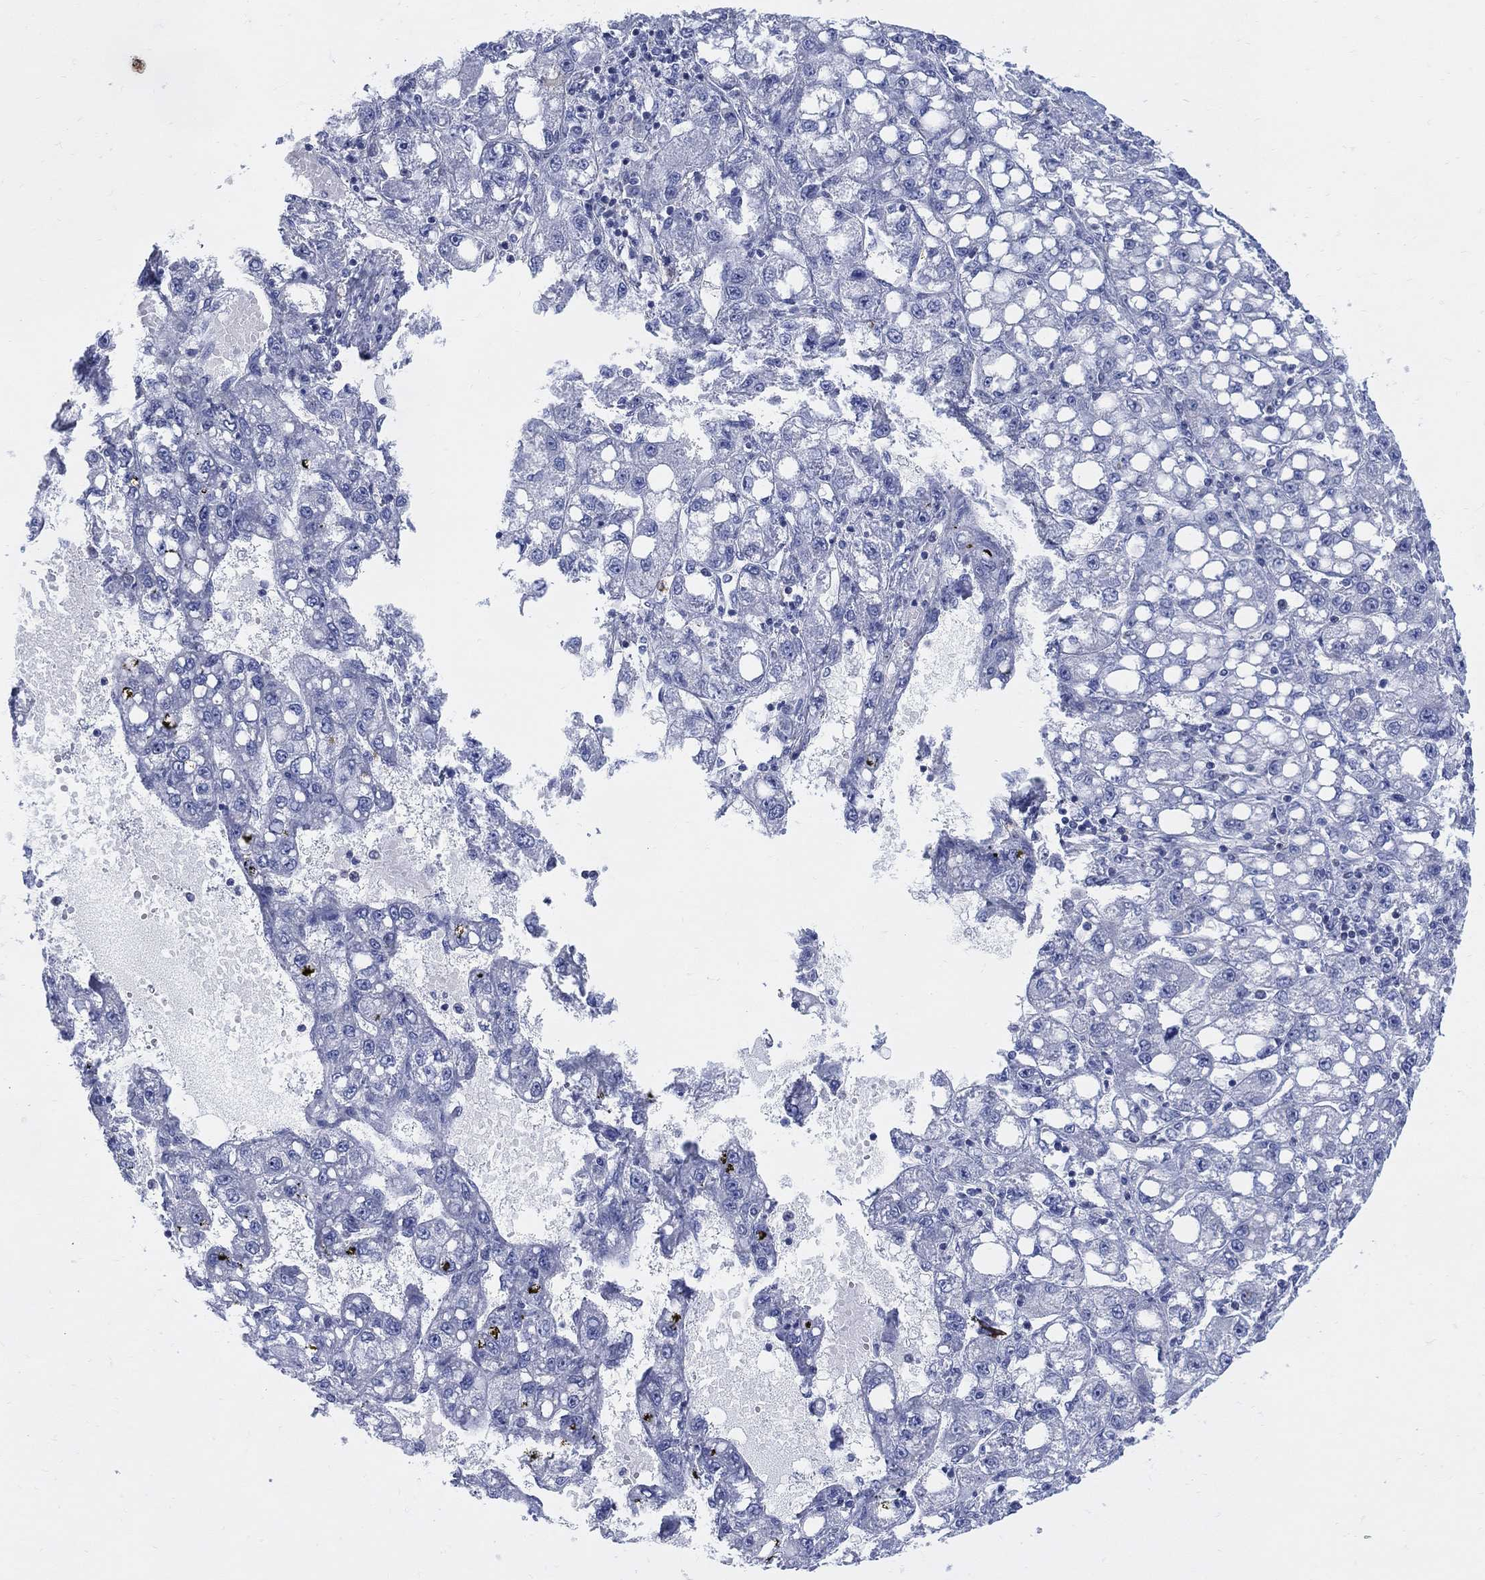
{"staining": {"intensity": "negative", "quantity": "none", "location": "none"}, "tissue": "liver cancer", "cell_type": "Tumor cells", "image_type": "cancer", "snomed": [{"axis": "morphology", "description": "Carcinoma, Hepatocellular, NOS"}, {"axis": "topography", "description": "Liver"}], "caption": "Photomicrograph shows no protein positivity in tumor cells of liver hepatocellular carcinoma tissue.", "gene": "DDI1", "patient": {"sex": "female", "age": 65}}